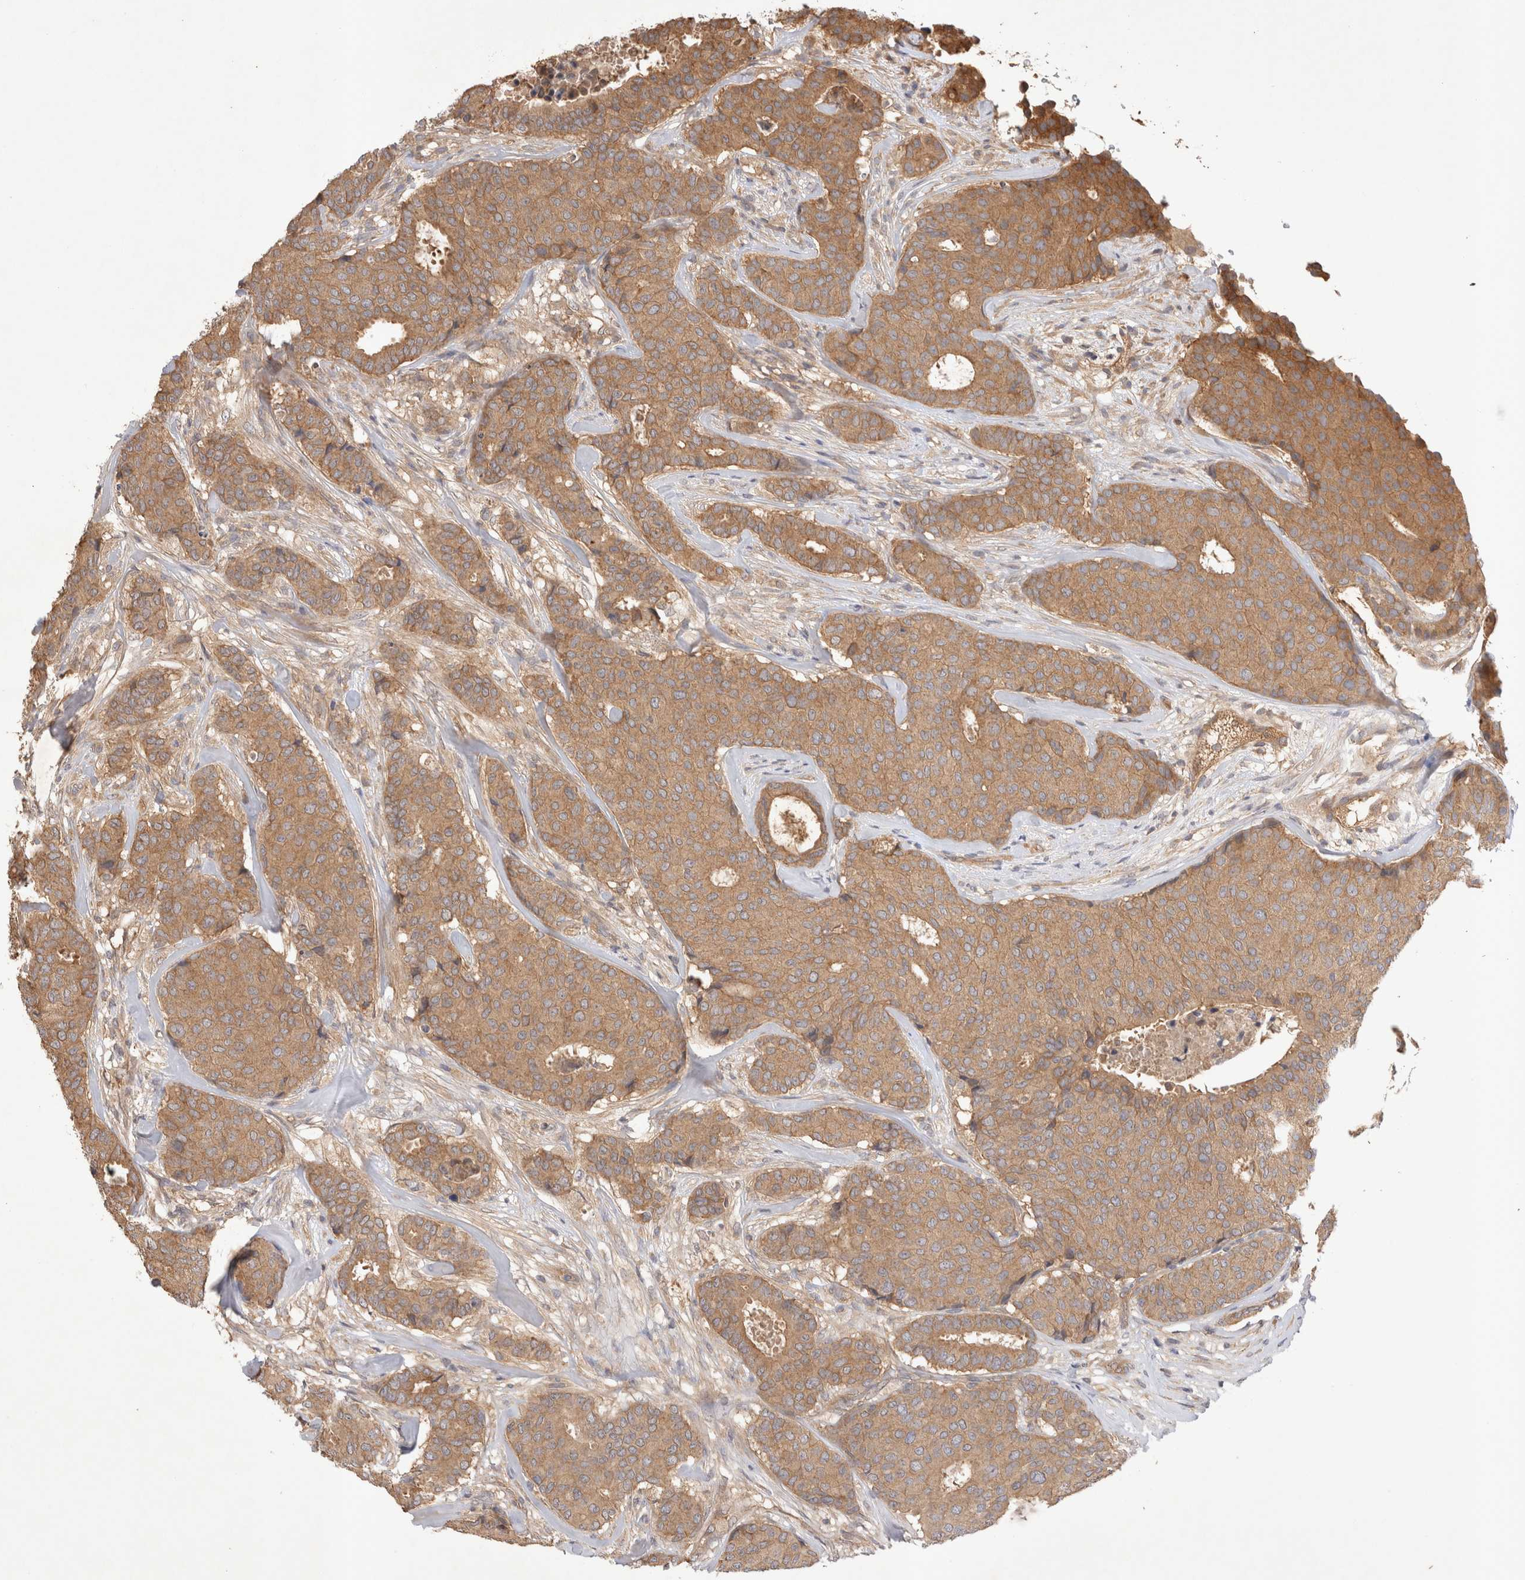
{"staining": {"intensity": "moderate", "quantity": ">75%", "location": "cytoplasmic/membranous"}, "tissue": "breast cancer", "cell_type": "Tumor cells", "image_type": "cancer", "snomed": [{"axis": "morphology", "description": "Duct carcinoma"}, {"axis": "topography", "description": "Breast"}], "caption": "A brown stain shows moderate cytoplasmic/membranous positivity of a protein in infiltrating ductal carcinoma (breast) tumor cells. The staining was performed using DAB (3,3'-diaminobenzidine), with brown indicating positive protein expression. Nuclei are stained blue with hematoxylin.", "gene": "YES1", "patient": {"sex": "female", "age": 75}}